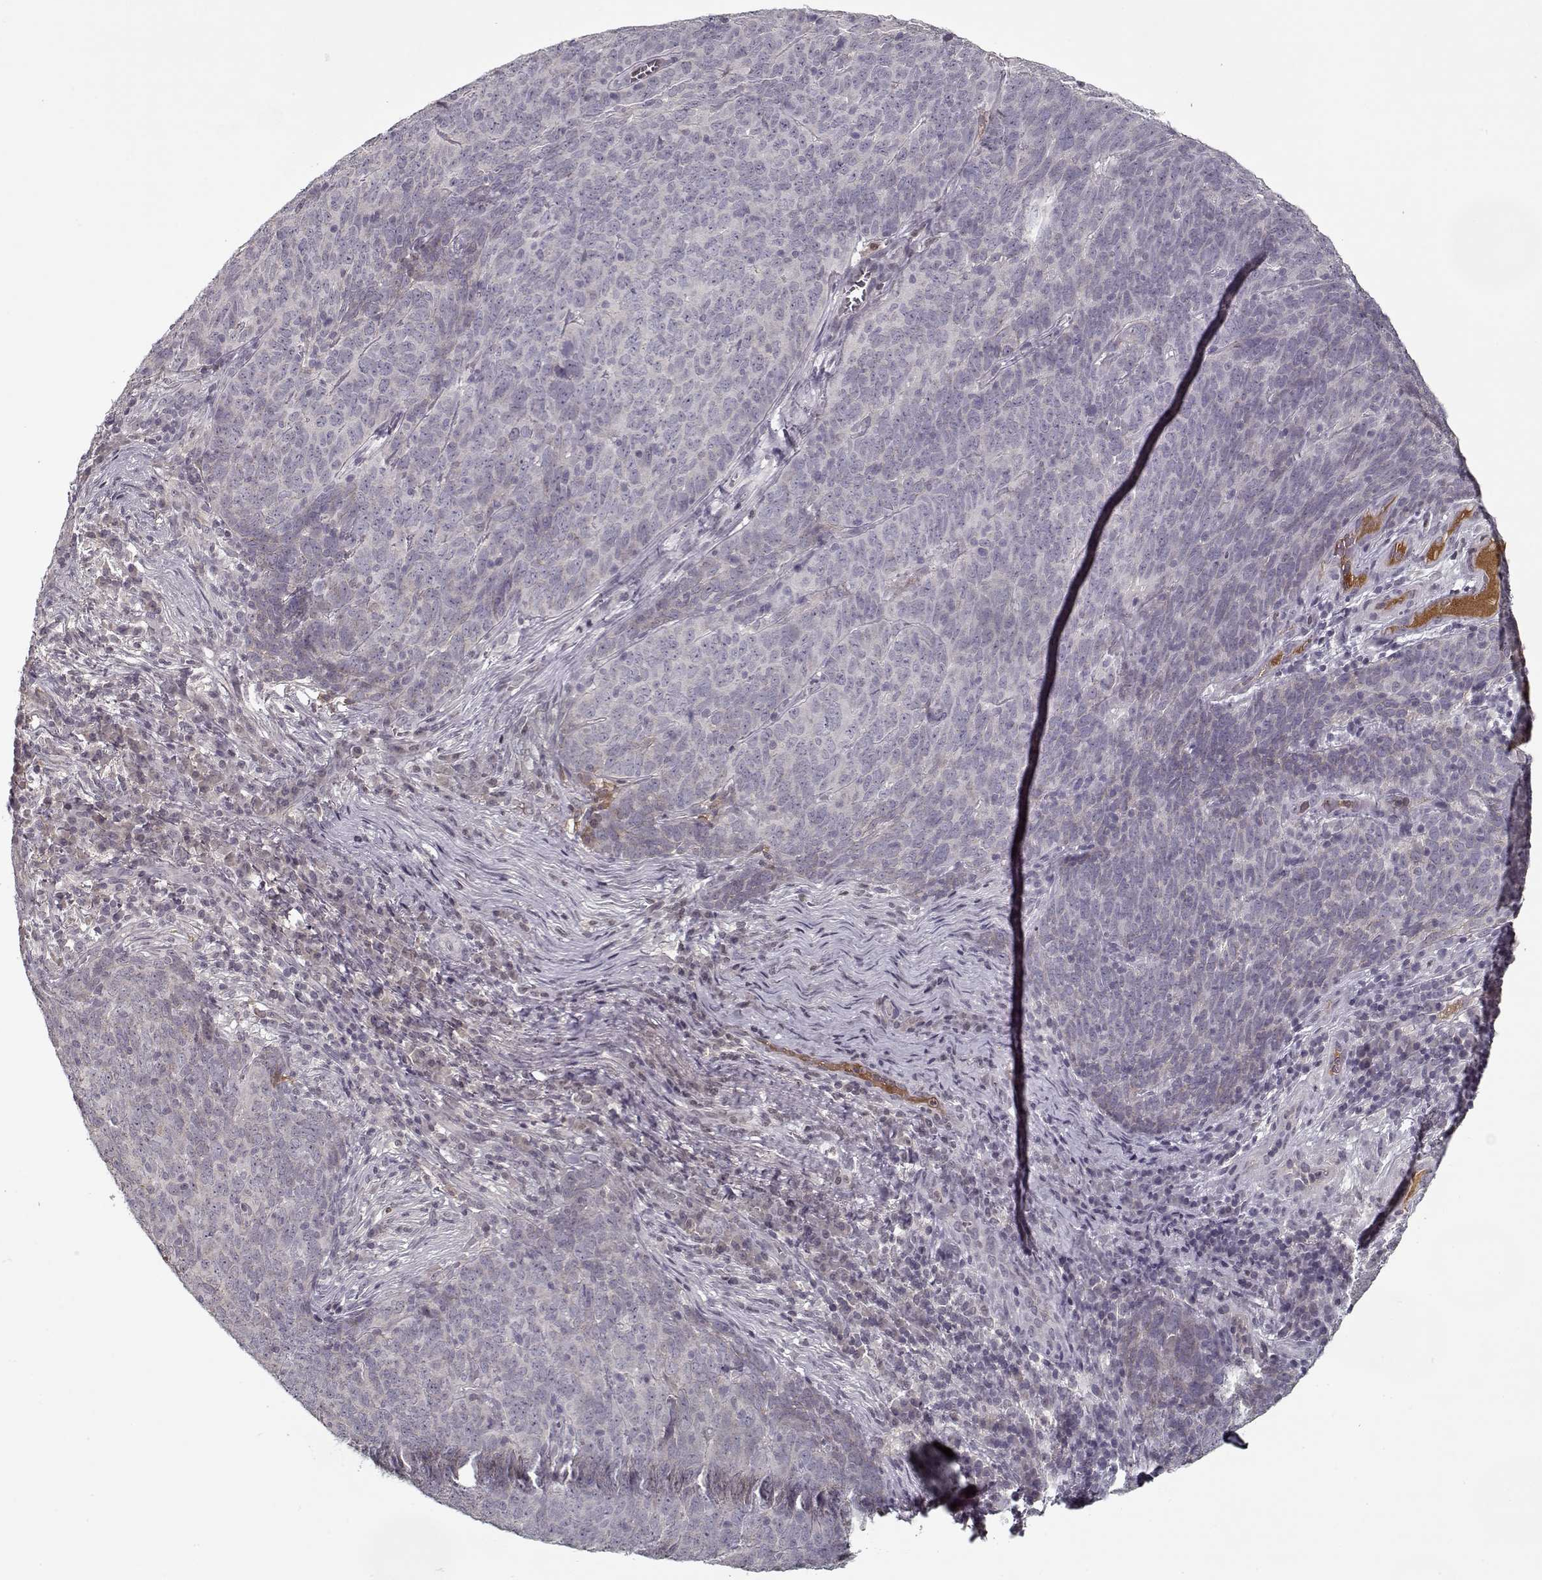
{"staining": {"intensity": "negative", "quantity": "none", "location": "none"}, "tissue": "skin cancer", "cell_type": "Tumor cells", "image_type": "cancer", "snomed": [{"axis": "morphology", "description": "Squamous cell carcinoma, NOS"}, {"axis": "topography", "description": "Skin"}, {"axis": "topography", "description": "Anal"}], "caption": "Immunohistochemistry image of human squamous cell carcinoma (skin) stained for a protein (brown), which reveals no positivity in tumor cells.", "gene": "AFM", "patient": {"sex": "female", "age": 51}}